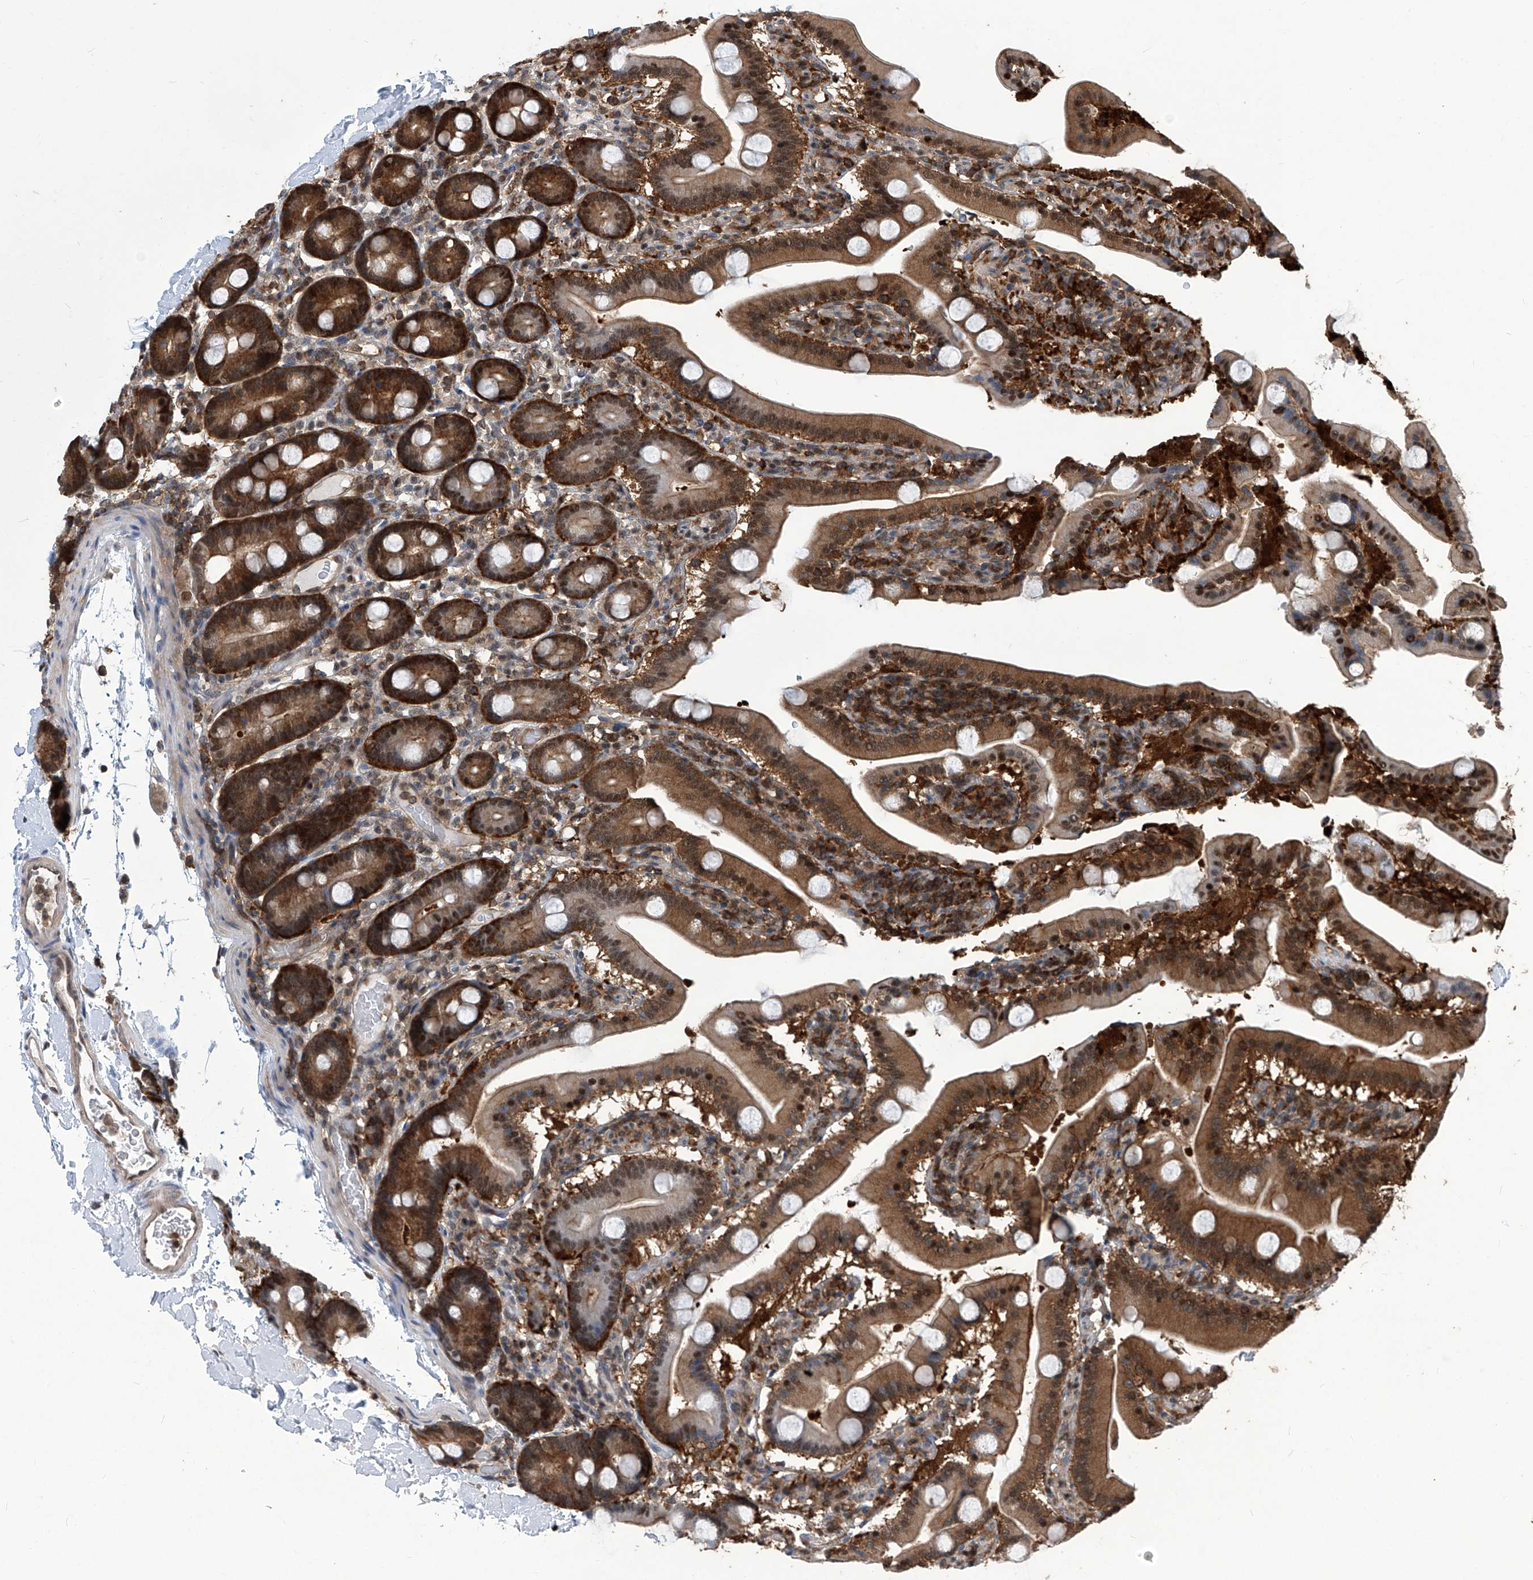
{"staining": {"intensity": "strong", "quantity": ">75%", "location": "cytoplasmic/membranous,nuclear"}, "tissue": "duodenum", "cell_type": "Glandular cells", "image_type": "normal", "snomed": [{"axis": "morphology", "description": "Normal tissue, NOS"}, {"axis": "topography", "description": "Duodenum"}], "caption": "Glandular cells display strong cytoplasmic/membranous,nuclear positivity in about >75% of cells in benign duodenum. Using DAB (brown) and hematoxylin (blue) stains, captured at high magnification using brightfield microscopy.", "gene": "PSMB1", "patient": {"sex": "male", "age": 55}}